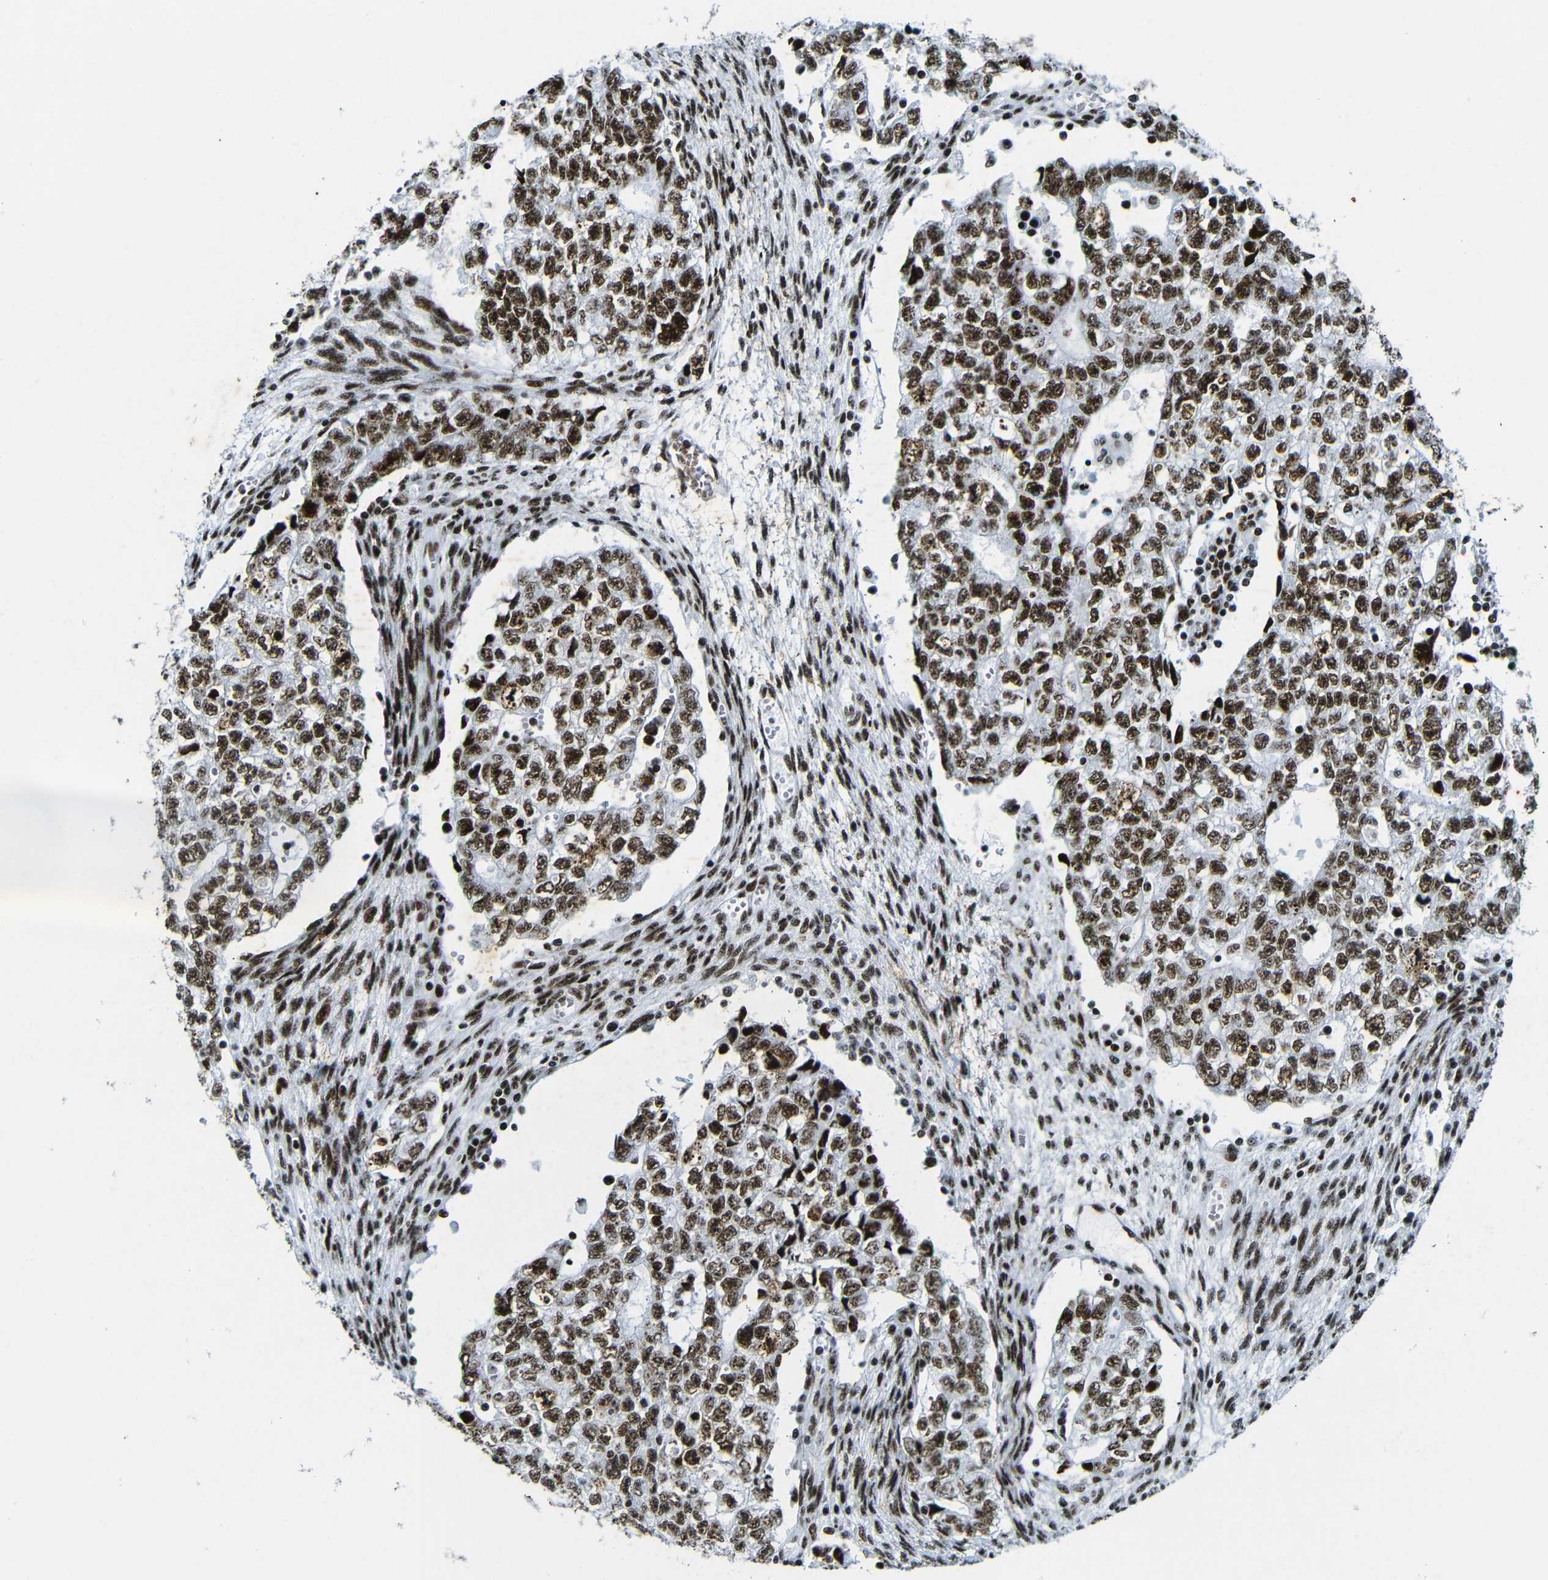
{"staining": {"intensity": "strong", "quantity": ">75%", "location": "nuclear"}, "tissue": "testis cancer", "cell_type": "Tumor cells", "image_type": "cancer", "snomed": [{"axis": "morphology", "description": "Seminoma, NOS"}, {"axis": "morphology", "description": "Carcinoma, Embryonal, NOS"}, {"axis": "topography", "description": "Testis"}], "caption": "Seminoma (testis) tissue demonstrates strong nuclear expression in about >75% of tumor cells, visualized by immunohistochemistry.", "gene": "SRSF1", "patient": {"sex": "male", "age": 38}}